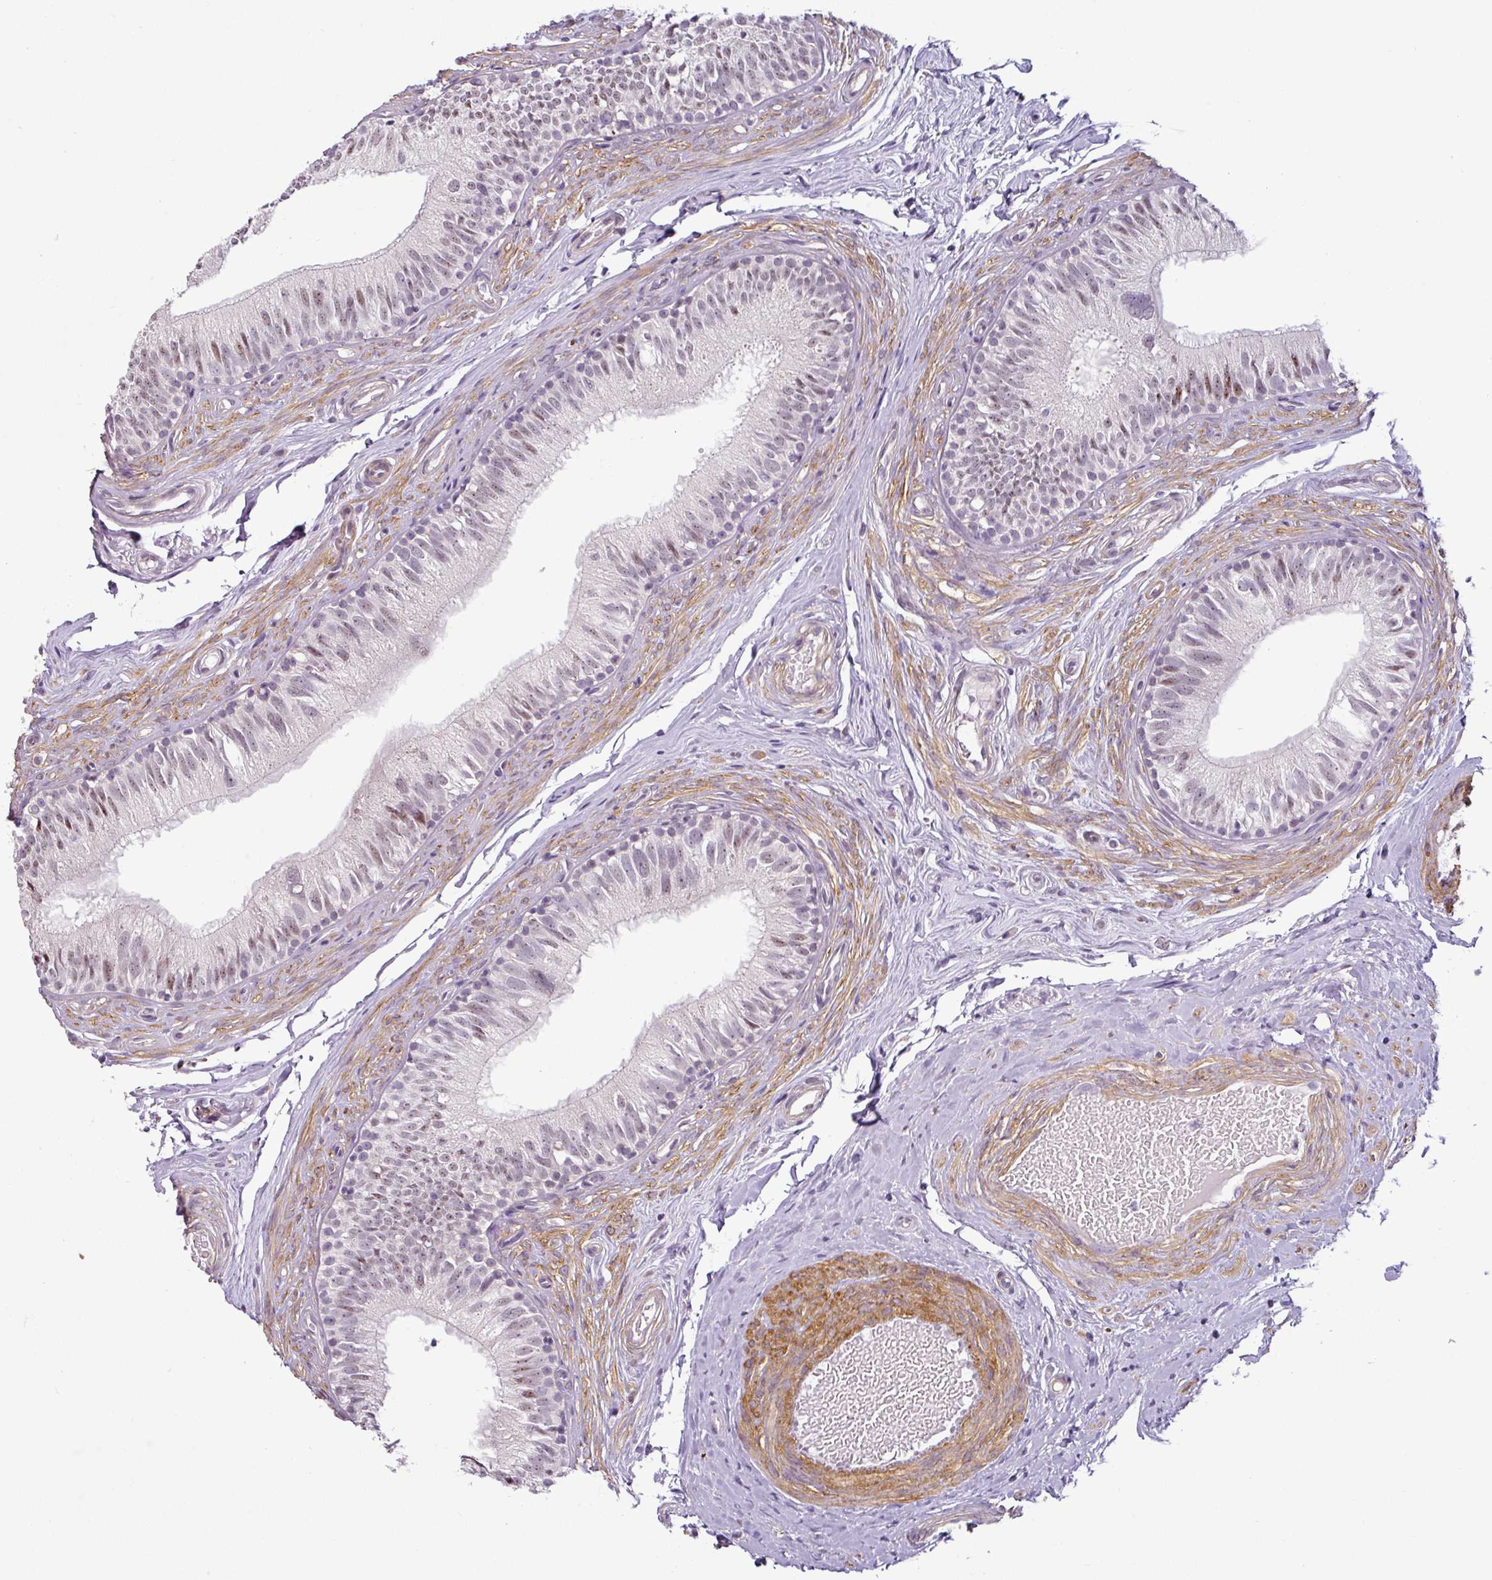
{"staining": {"intensity": "weak", "quantity": "25%-75%", "location": "nuclear"}, "tissue": "epididymis", "cell_type": "Glandular cells", "image_type": "normal", "snomed": [{"axis": "morphology", "description": "Normal tissue, NOS"}, {"axis": "morphology", "description": "Seminoma, NOS"}, {"axis": "topography", "description": "Testis"}, {"axis": "topography", "description": "Epididymis"}], "caption": "Epididymis stained with a protein marker demonstrates weak staining in glandular cells.", "gene": "OR52D1", "patient": {"sex": "male", "age": 45}}